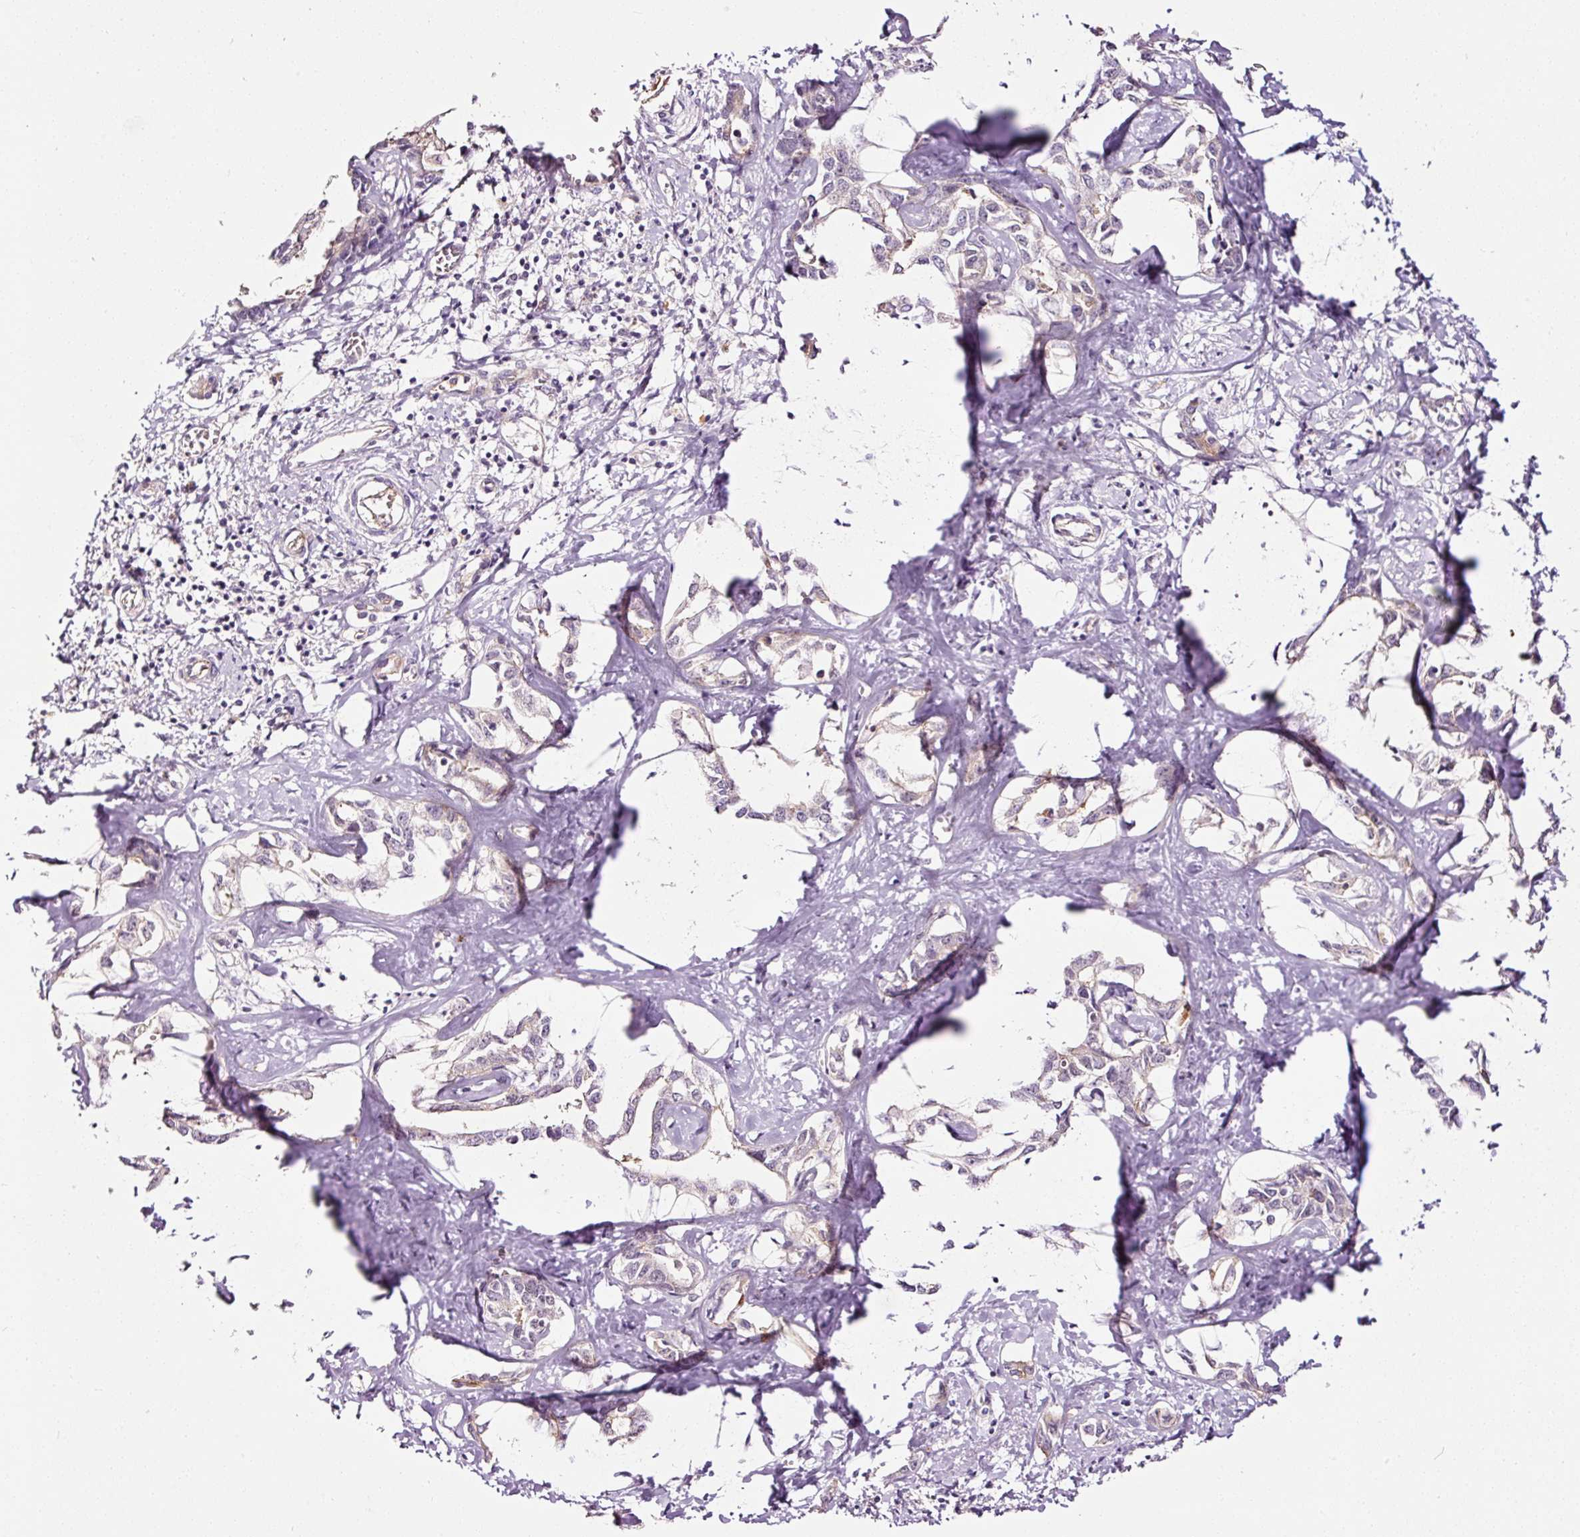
{"staining": {"intensity": "negative", "quantity": "none", "location": "none"}, "tissue": "liver cancer", "cell_type": "Tumor cells", "image_type": "cancer", "snomed": [{"axis": "morphology", "description": "Cholangiocarcinoma"}, {"axis": "topography", "description": "Liver"}], "caption": "DAB (3,3'-diaminobenzidine) immunohistochemical staining of liver cancer reveals no significant staining in tumor cells.", "gene": "ABCB4", "patient": {"sex": "male", "age": 59}}